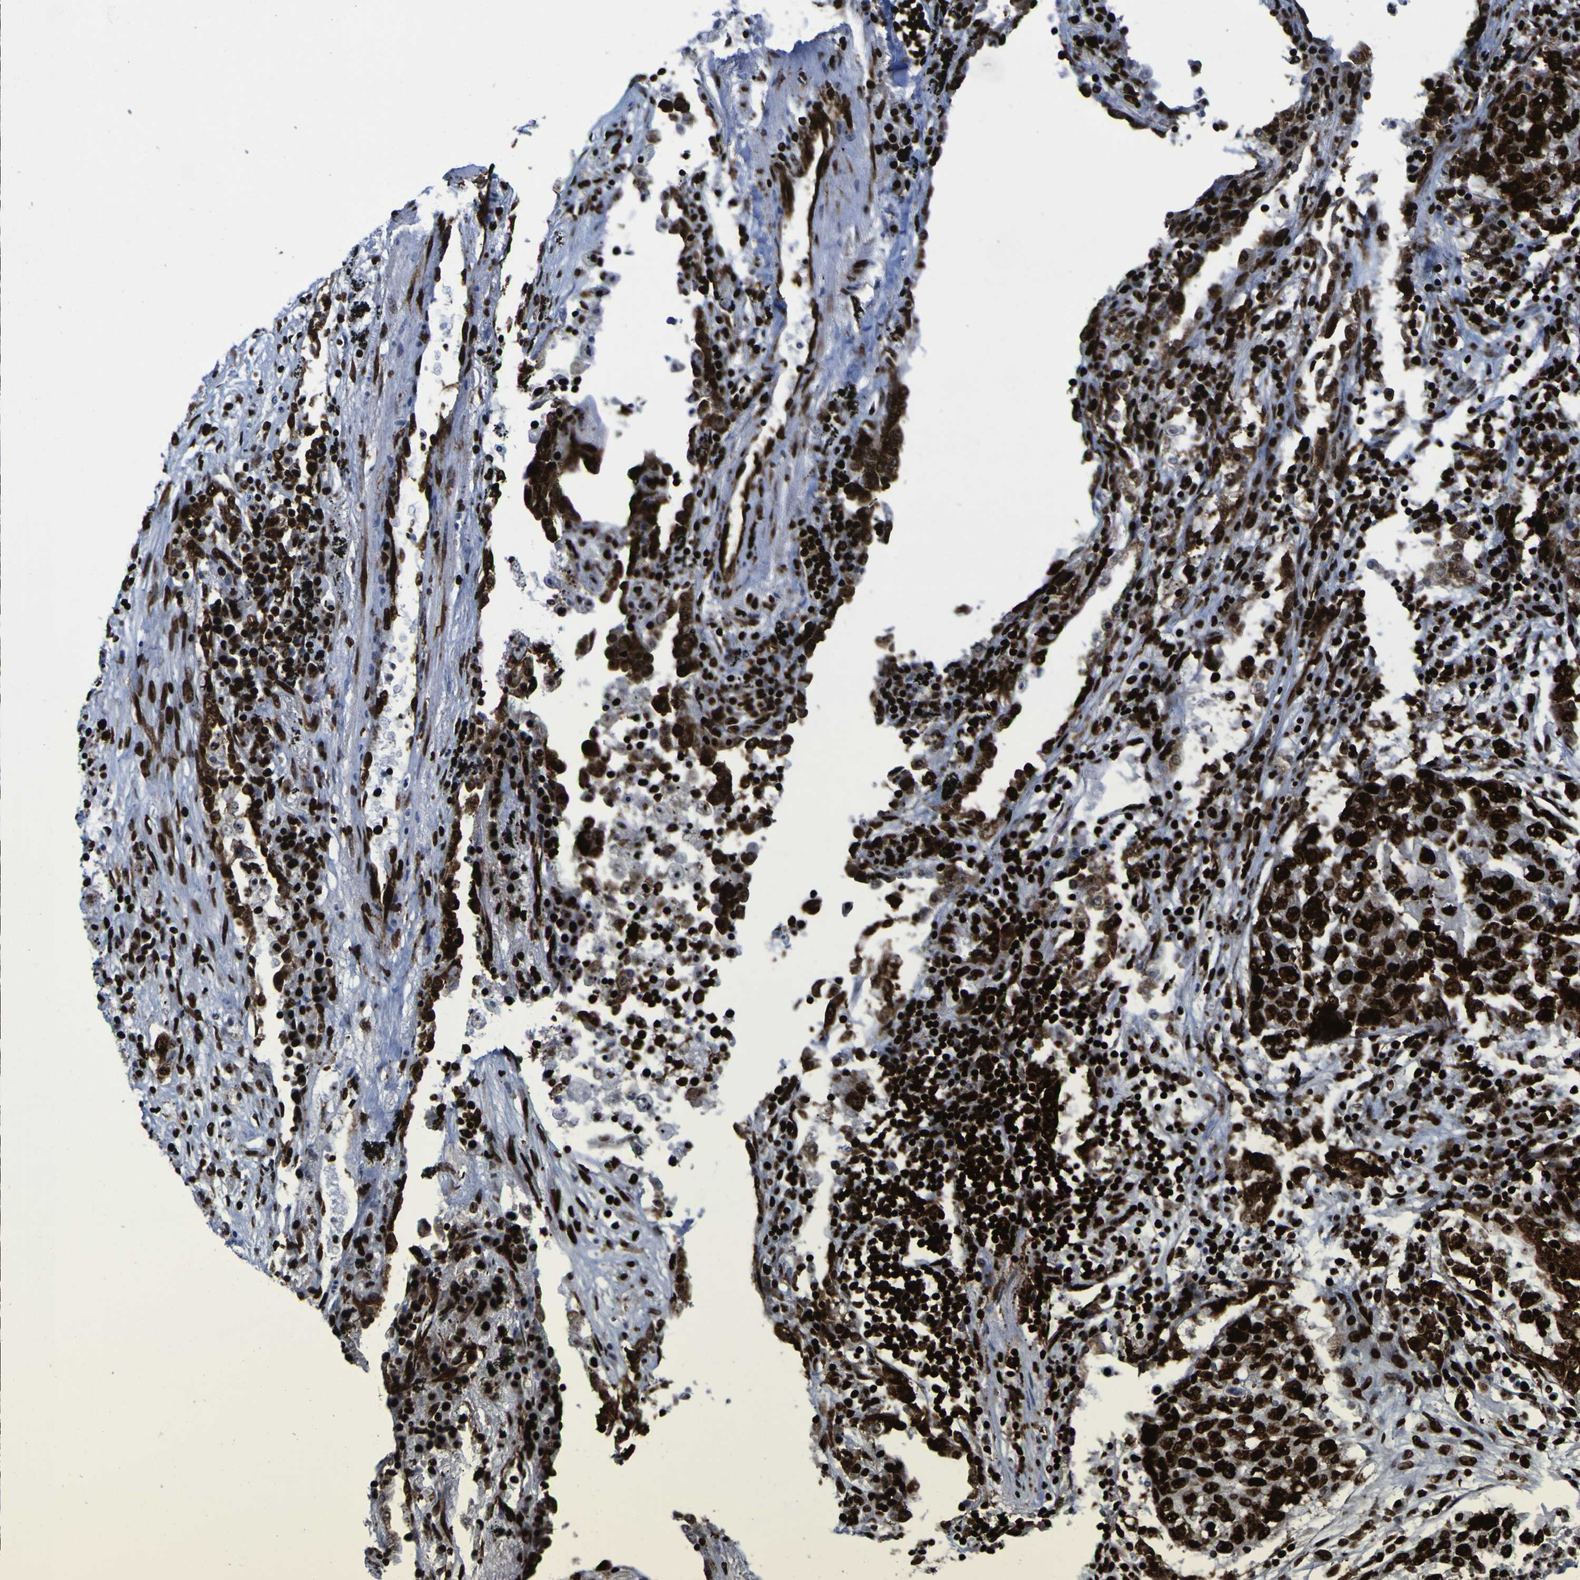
{"staining": {"intensity": "strong", "quantity": ">75%", "location": "nuclear"}, "tissue": "lung cancer", "cell_type": "Tumor cells", "image_type": "cancer", "snomed": [{"axis": "morphology", "description": "Squamous cell carcinoma, NOS"}, {"axis": "topography", "description": "Lung"}], "caption": "Immunohistochemistry (DAB (3,3'-diaminobenzidine)) staining of human lung squamous cell carcinoma shows strong nuclear protein expression in approximately >75% of tumor cells.", "gene": "NPM1", "patient": {"sex": "female", "age": 63}}